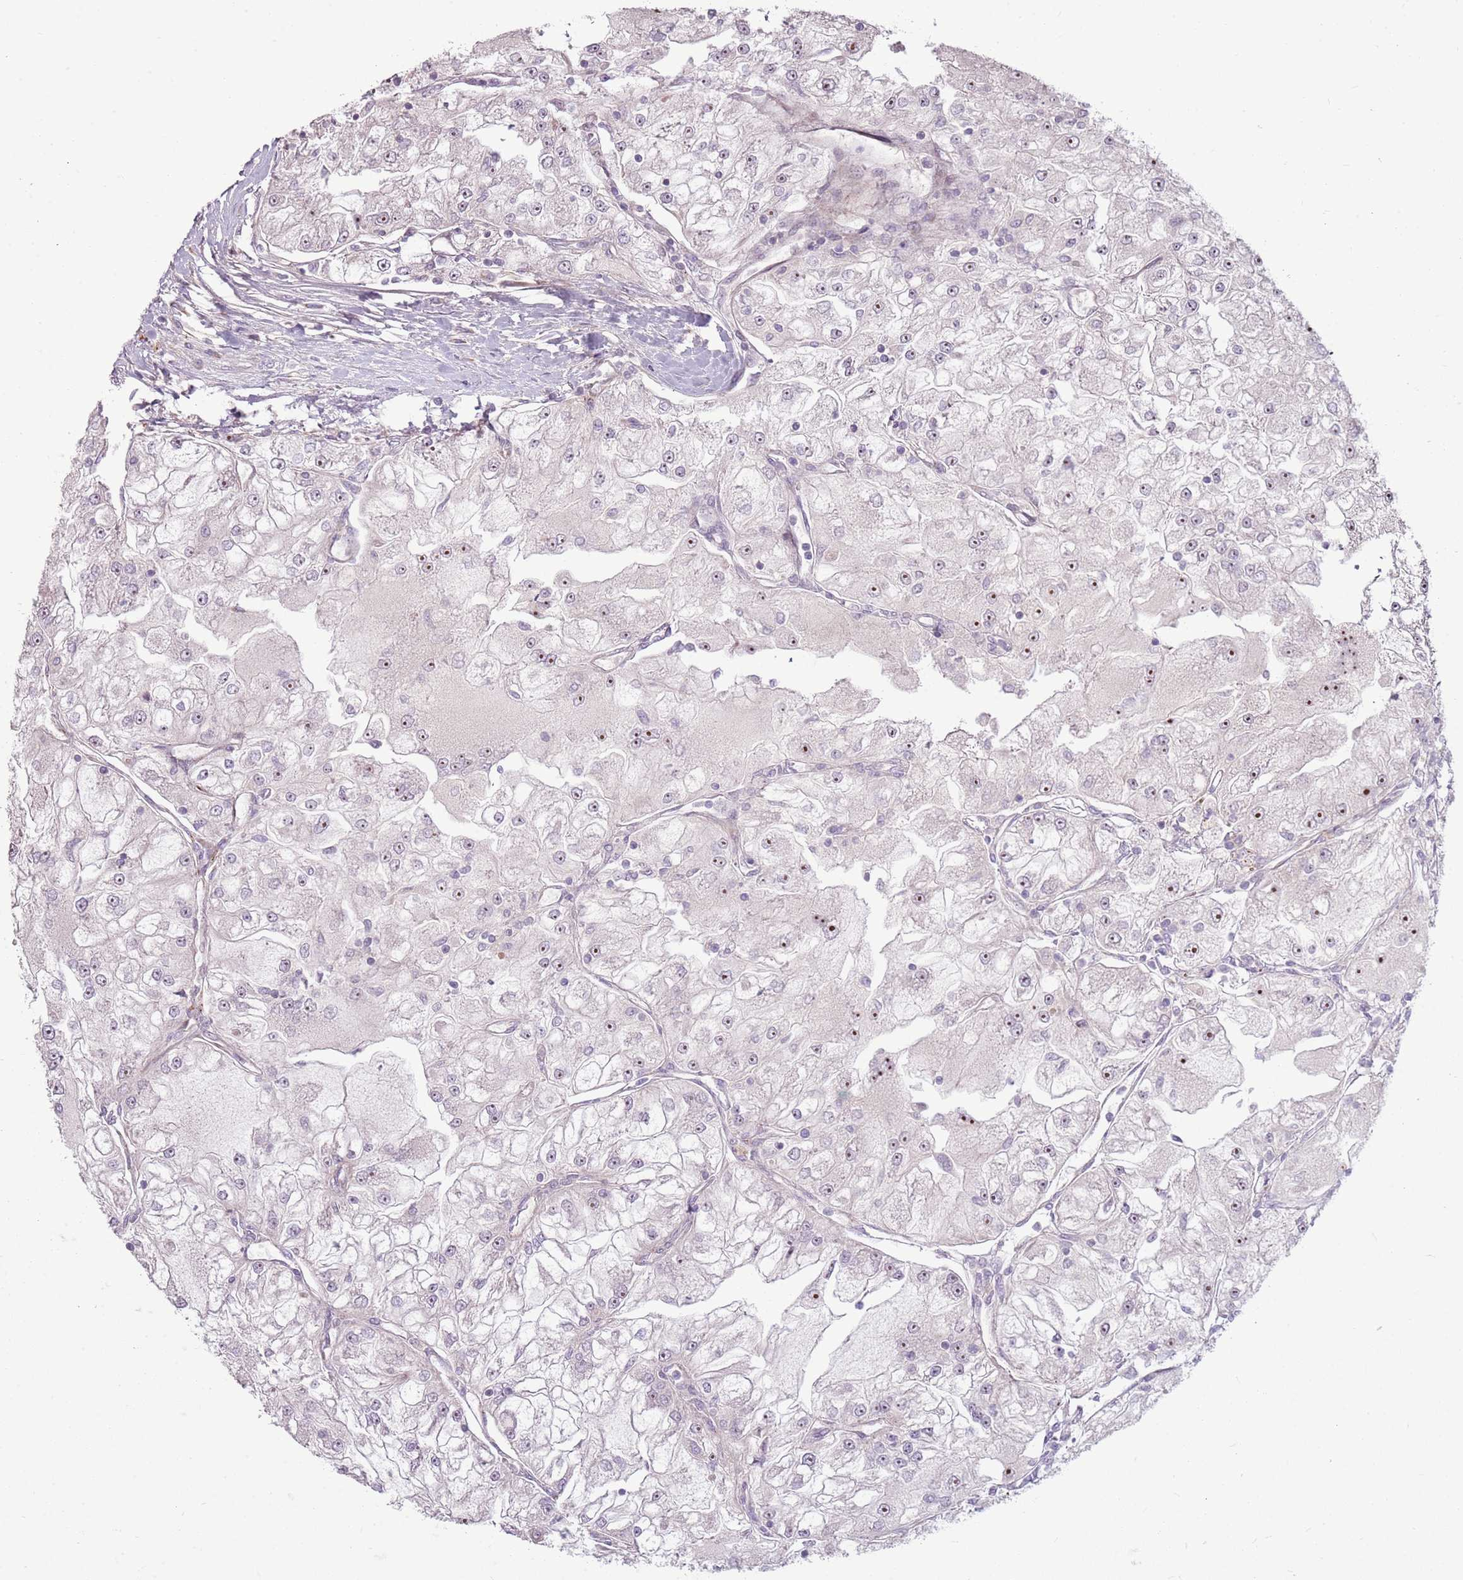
{"staining": {"intensity": "moderate", "quantity": "25%-75%", "location": "nuclear"}, "tissue": "renal cancer", "cell_type": "Tumor cells", "image_type": "cancer", "snomed": [{"axis": "morphology", "description": "Adenocarcinoma, NOS"}, {"axis": "topography", "description": "Kidney"}], "caption": "Immunohistochemical staining of human renal cancer (adenocarcinoma) reveals medium levels of moderate nuclear protein expression in approximately 25%-75% of tumor cells. (DAB IHC with brightfield microscopy, high magnification).", "gene": "ZNF530", "patient": {"sex": "female", "age": 72}}